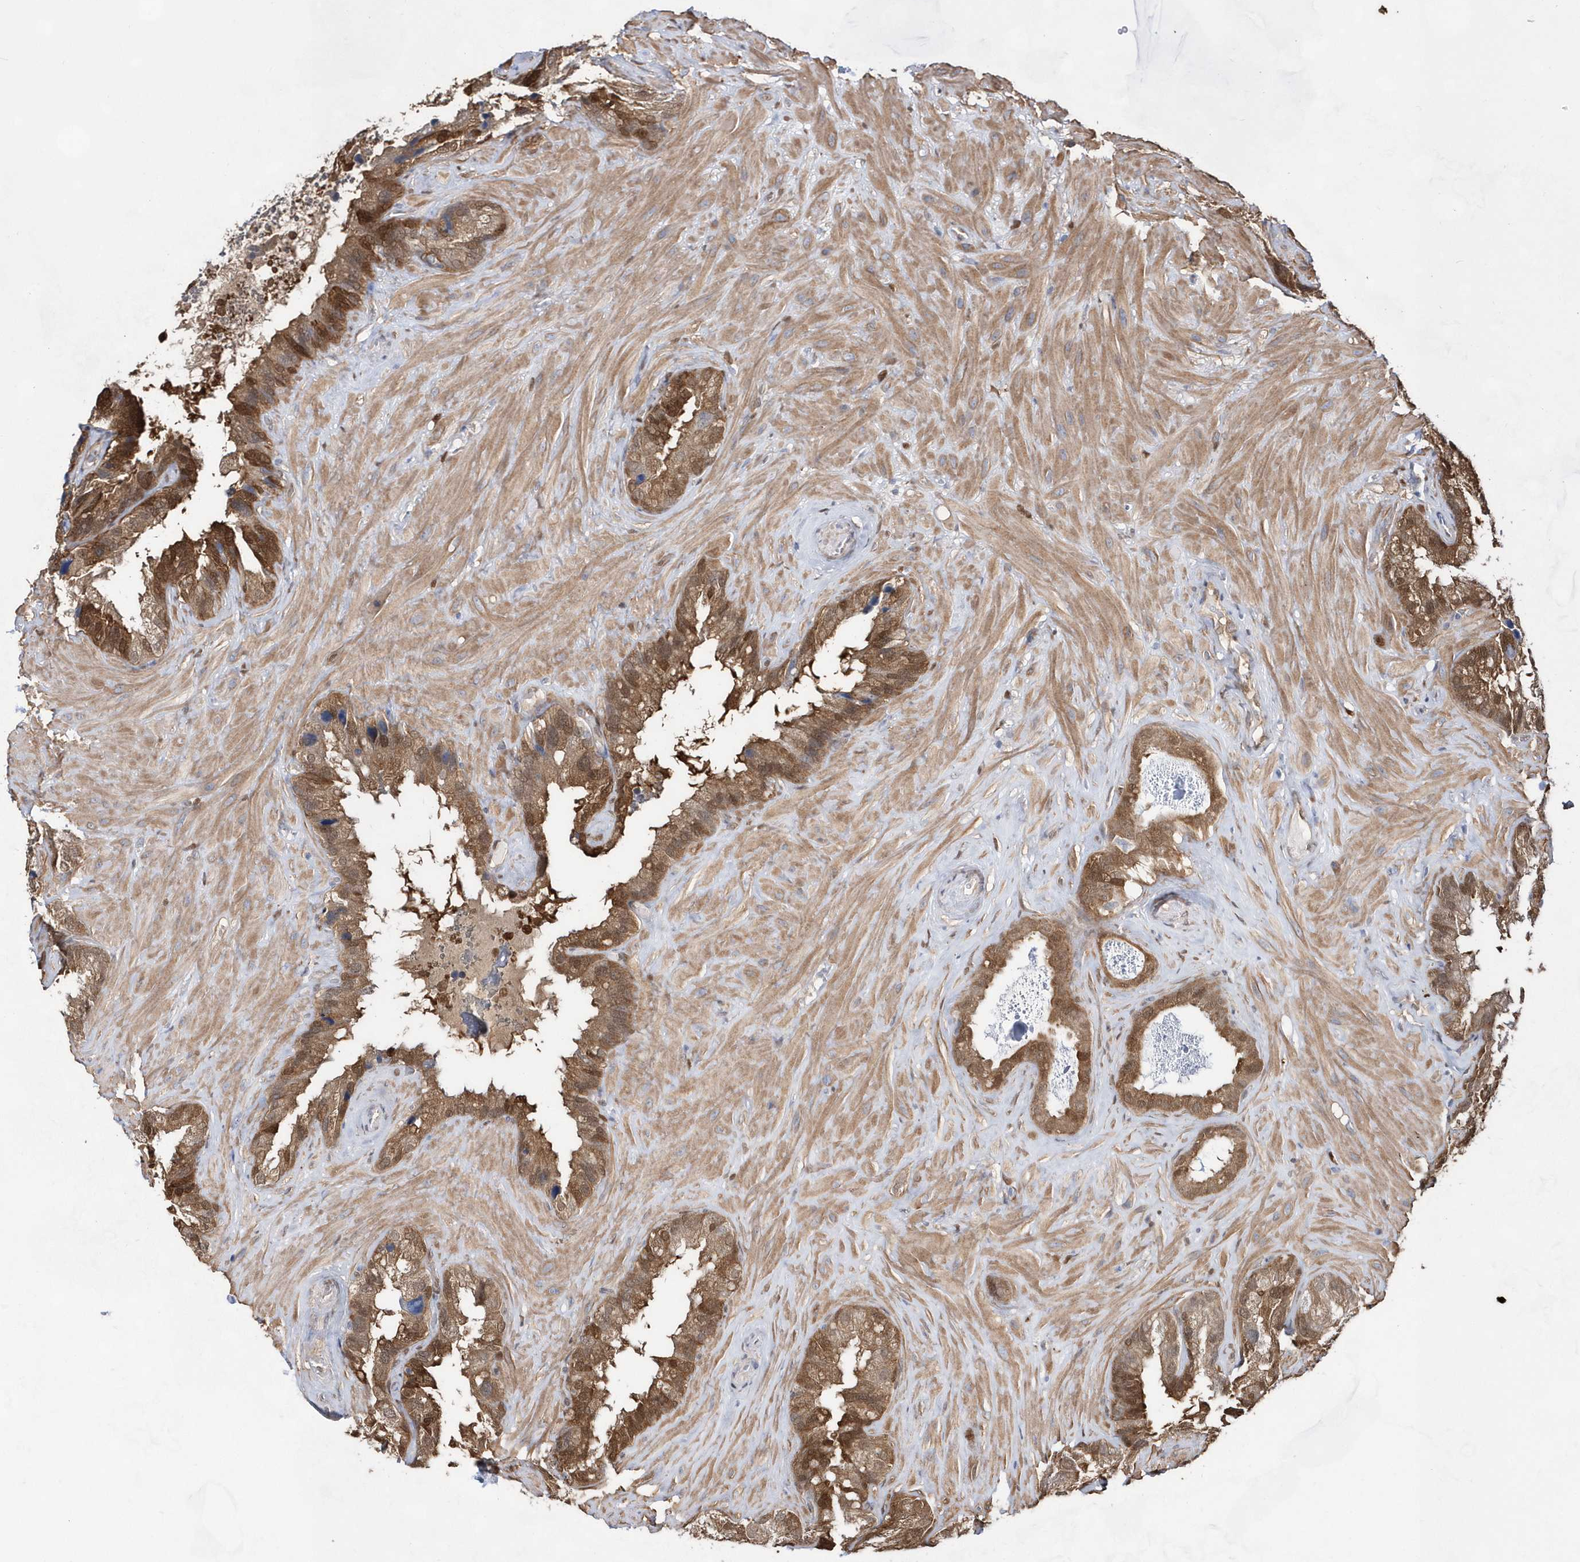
{"staining": {"intensity": "moderate", "quantity": ">75%", "location": "cytoplasmic/membranous,nuclear"}, "tissue": "seminal vesicle", "cell_type": "Glandular cells", "image_type": "normal", "snomed": [{"axis": "morphology", "description": "Normal tissue, NOS"}, {"axis": "topography", "description": "Prostate"}, {"axis": "topography", "description": "Seminal veicle"}], "caption": "Seminal vesicle was stained to show a protein in brown. There is medium levels of moderate cytoplasmic/membranous,nuclear expression in about >75% of glandular cells.", "gene": "BDH2", "patient": {"sex": "male", "age": 68}}